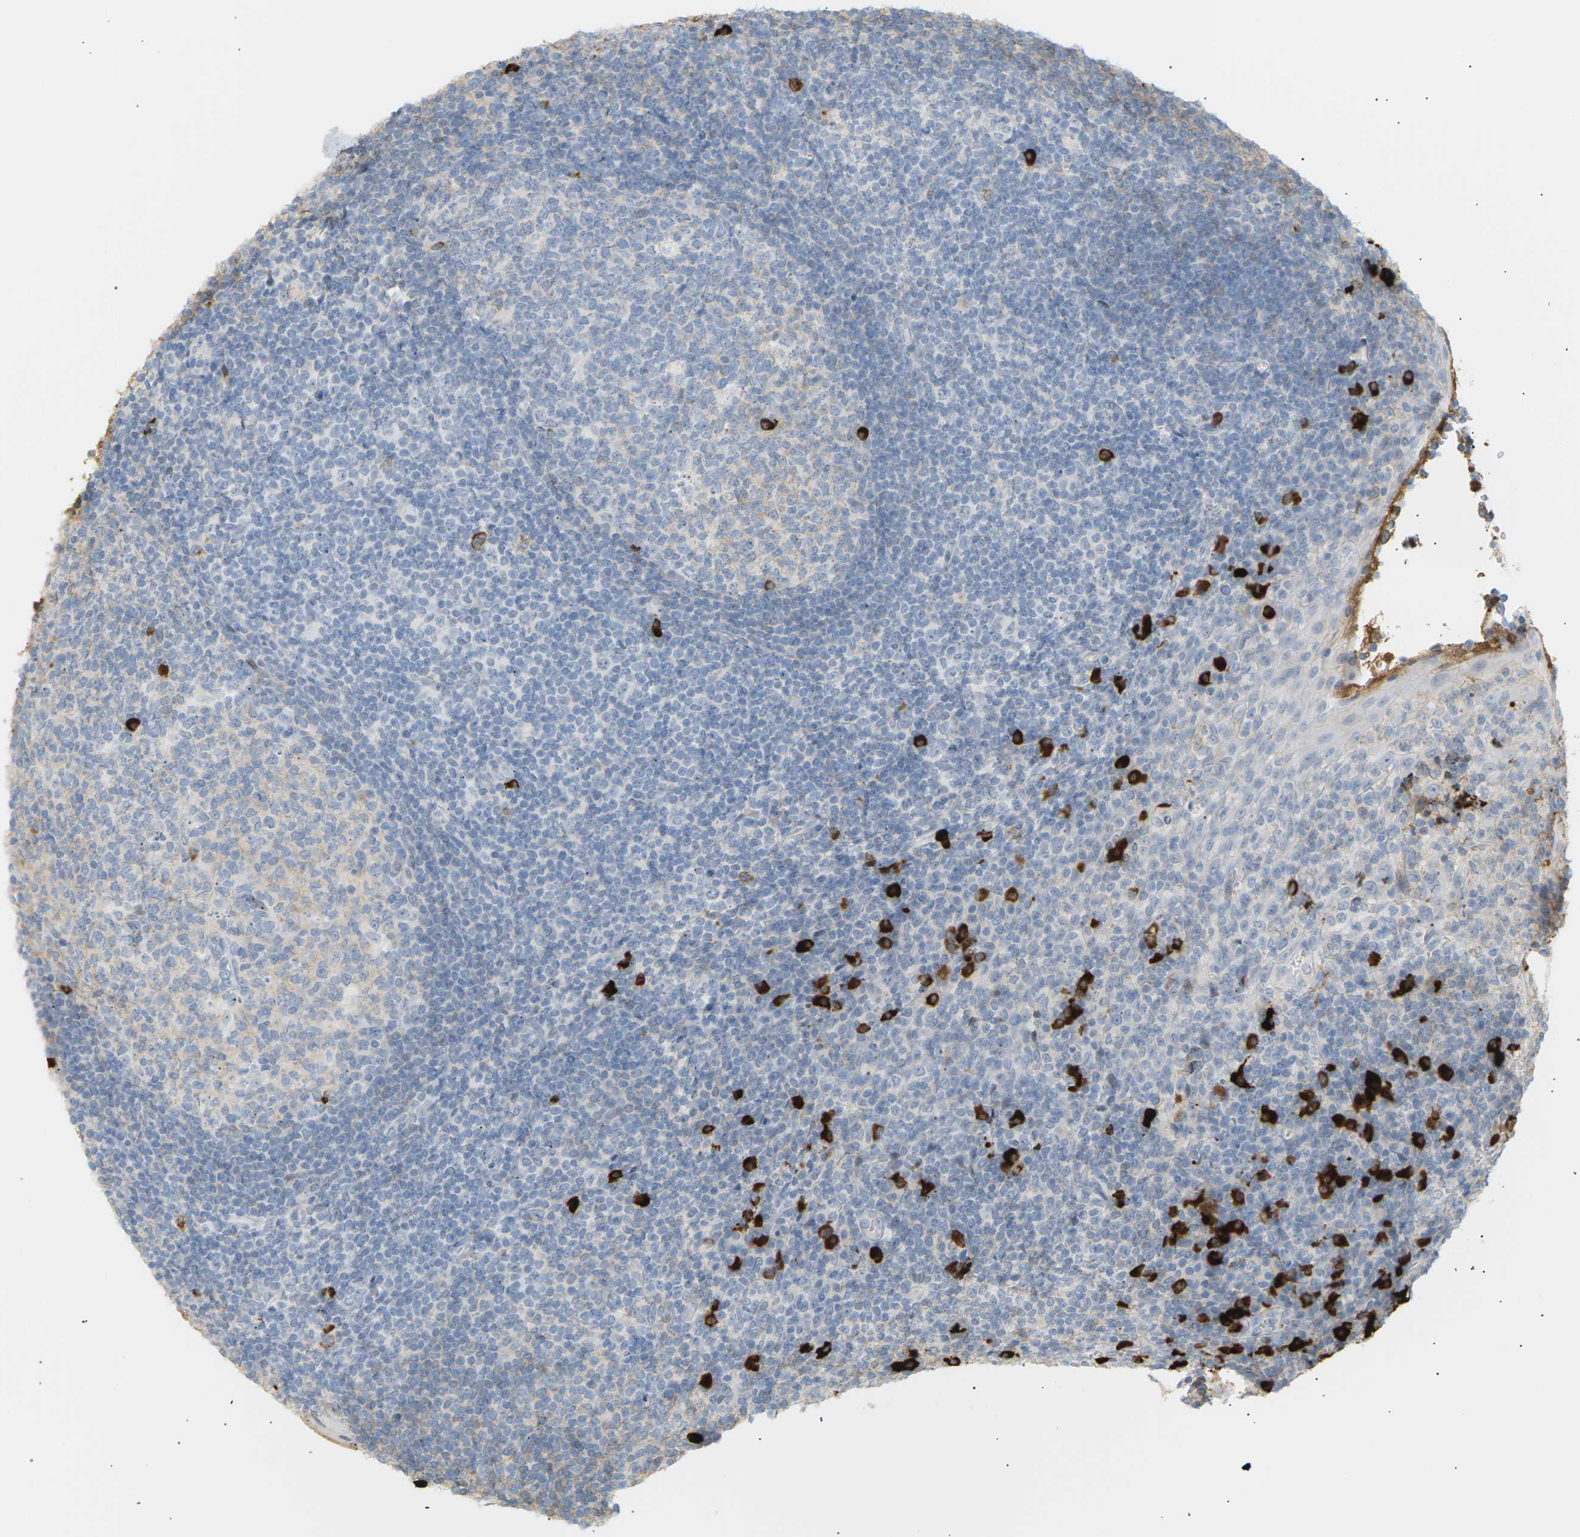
{"staining": {"intensity": "weak", "quantity": ">75%", "location": "cytoplasmic/membranous"}, "tissue": "tonsil", "cell_type": "Germinal center cells", "image_type": "normal", "snomed": [{"axis": "morphology", "description": "Normal tissue, NOS"}, {"axis": "topography", "description": "Tonsil"}], "caption": "This photomicrograph demonstrates IHC staining of unremarkable tonsil, with low weak cytoplasmic/membranous staining in about >75% of germinal center cells.", "gene": "IGLC3", "patient": {"sex": "male", "age": 37}}